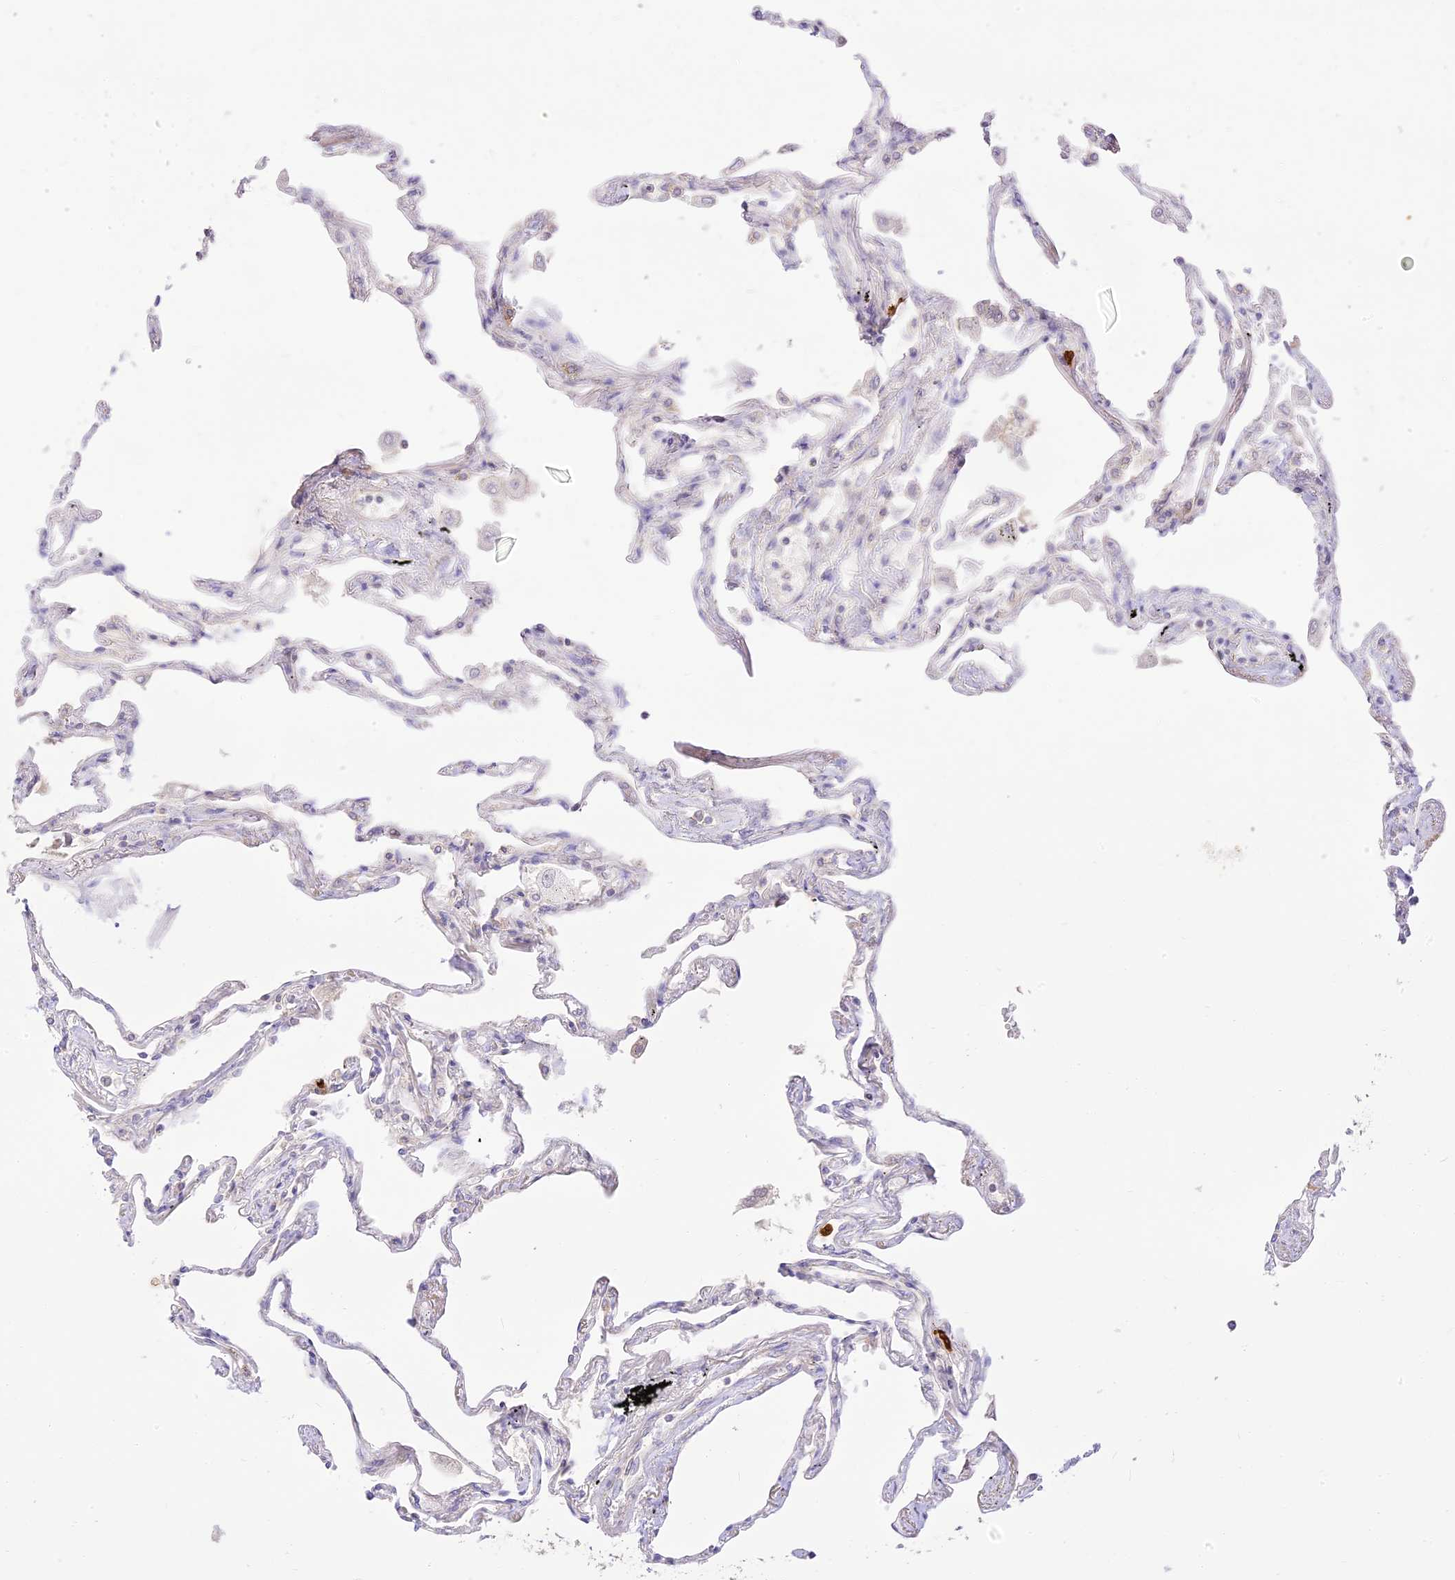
{"staining": {"intensity": "negative", "quantity": "none", "location": "none"}, "tissue": "lung", "cell_type": "Alveolar cells", "image_type": "normal", "snomed": [{"axis": "morphology", "description": "Normal tissue, NOS"}, {"axis": "topography", "description": "Lung"}], "caption": "Alveolar cells are negative for protein expression in unremarkable human lung. (Brightfield microscopy of DAB (3,3'-diaminobenzidine) immunohistochemistry (IHC) at high magnification).", "gene": "LRRC15", "patient": {"sex": "female", "age": 67}}